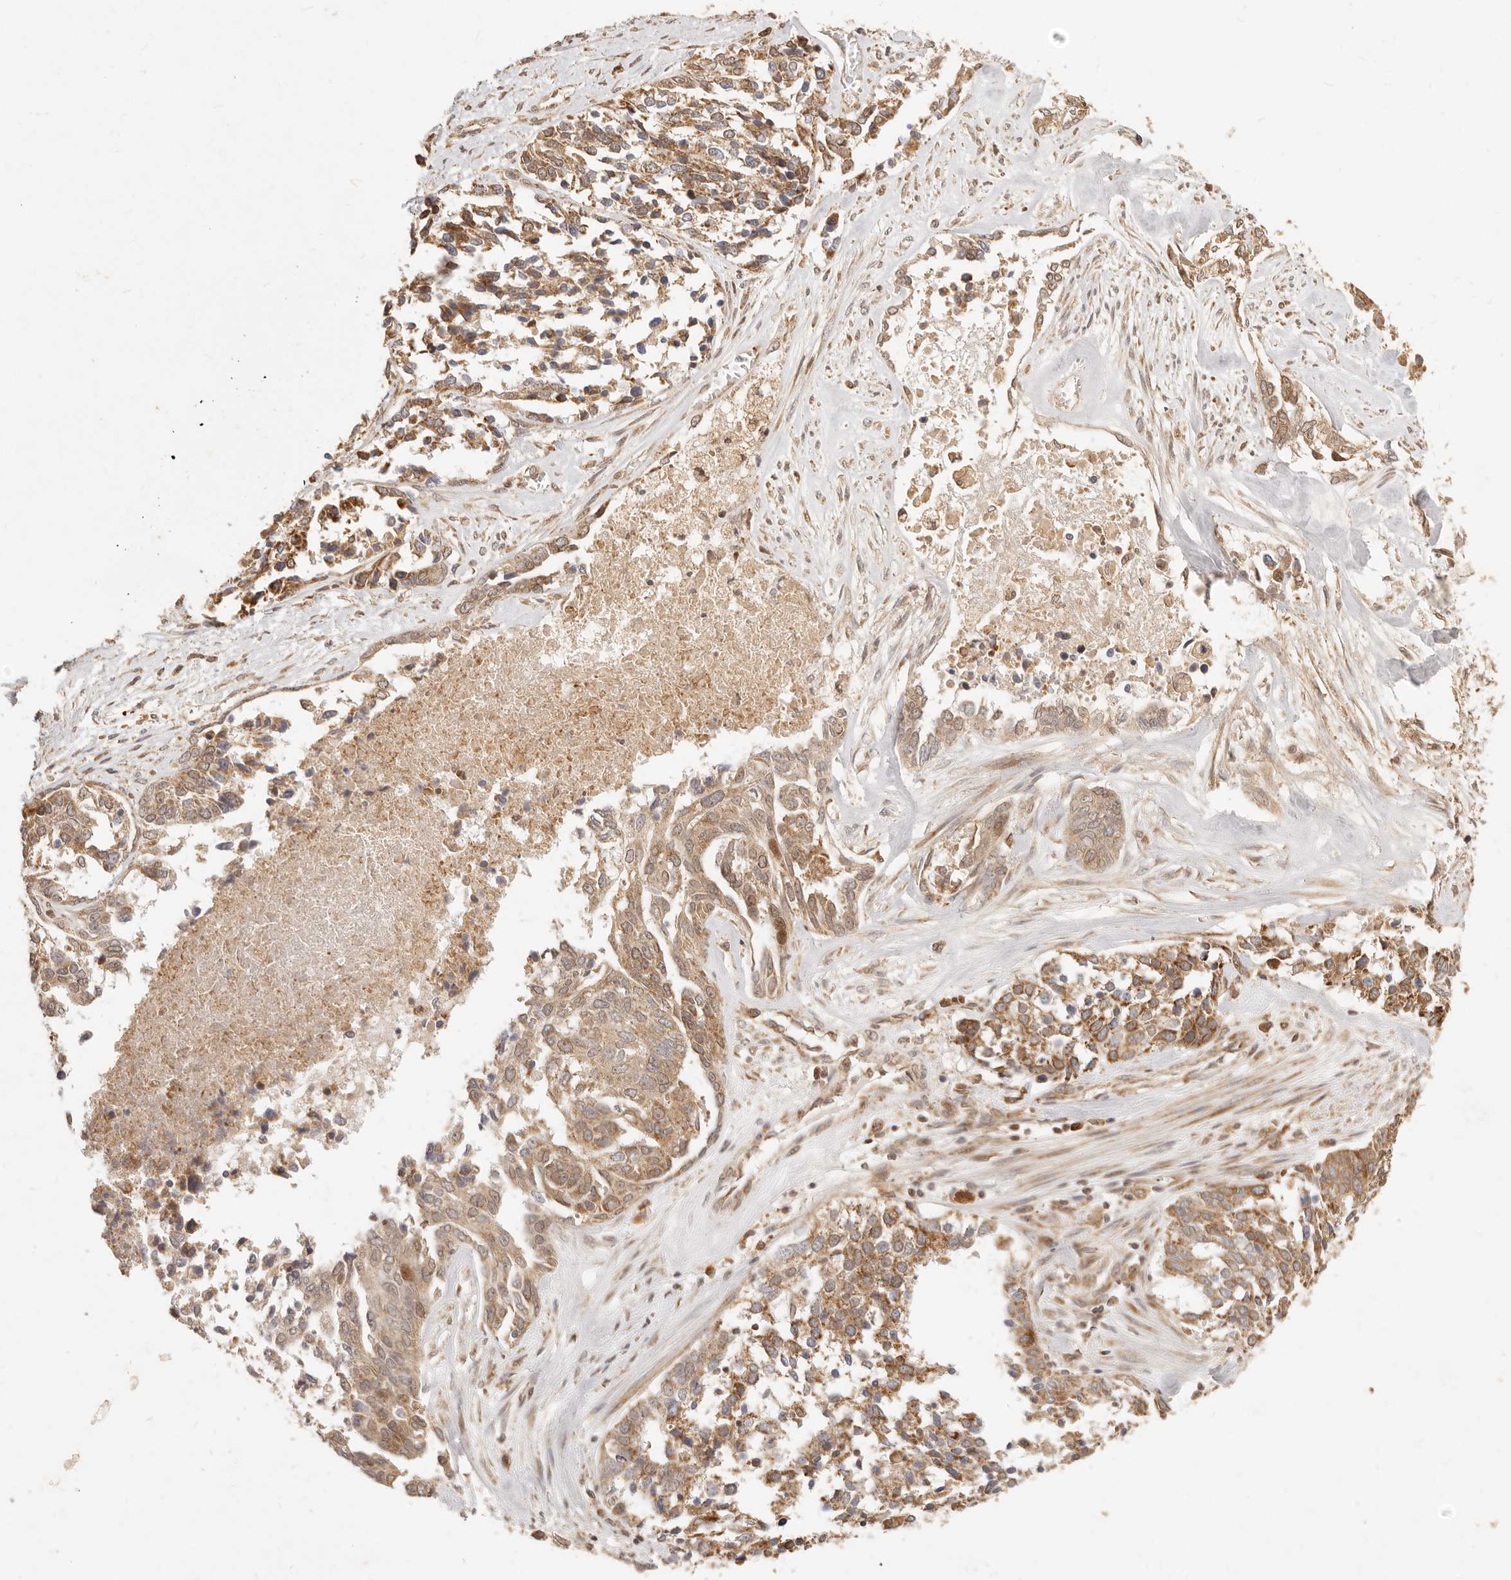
{"staining": {"intensity": "moderate", "quantity": ">75%", "location": "cytoplasmic/membranous"}, "tissue": "ovarian cancer", "cell_type": "Tumor cells", "image_type": "cancer", "snomed": [{"axis": "morphology", "description": "Cystadenocarcinoma, serous, NOS"}, {"axis": "topography", "description": "Ovary"}], "caption": "Serous cystadenocarcinoma (ovarian) tissue displays moderate cytoplasmic/membranous positivity in approximately >75% of tumor cells", "gene": "TIMM17A", "patient": {"sex": "female", "age": 44}}